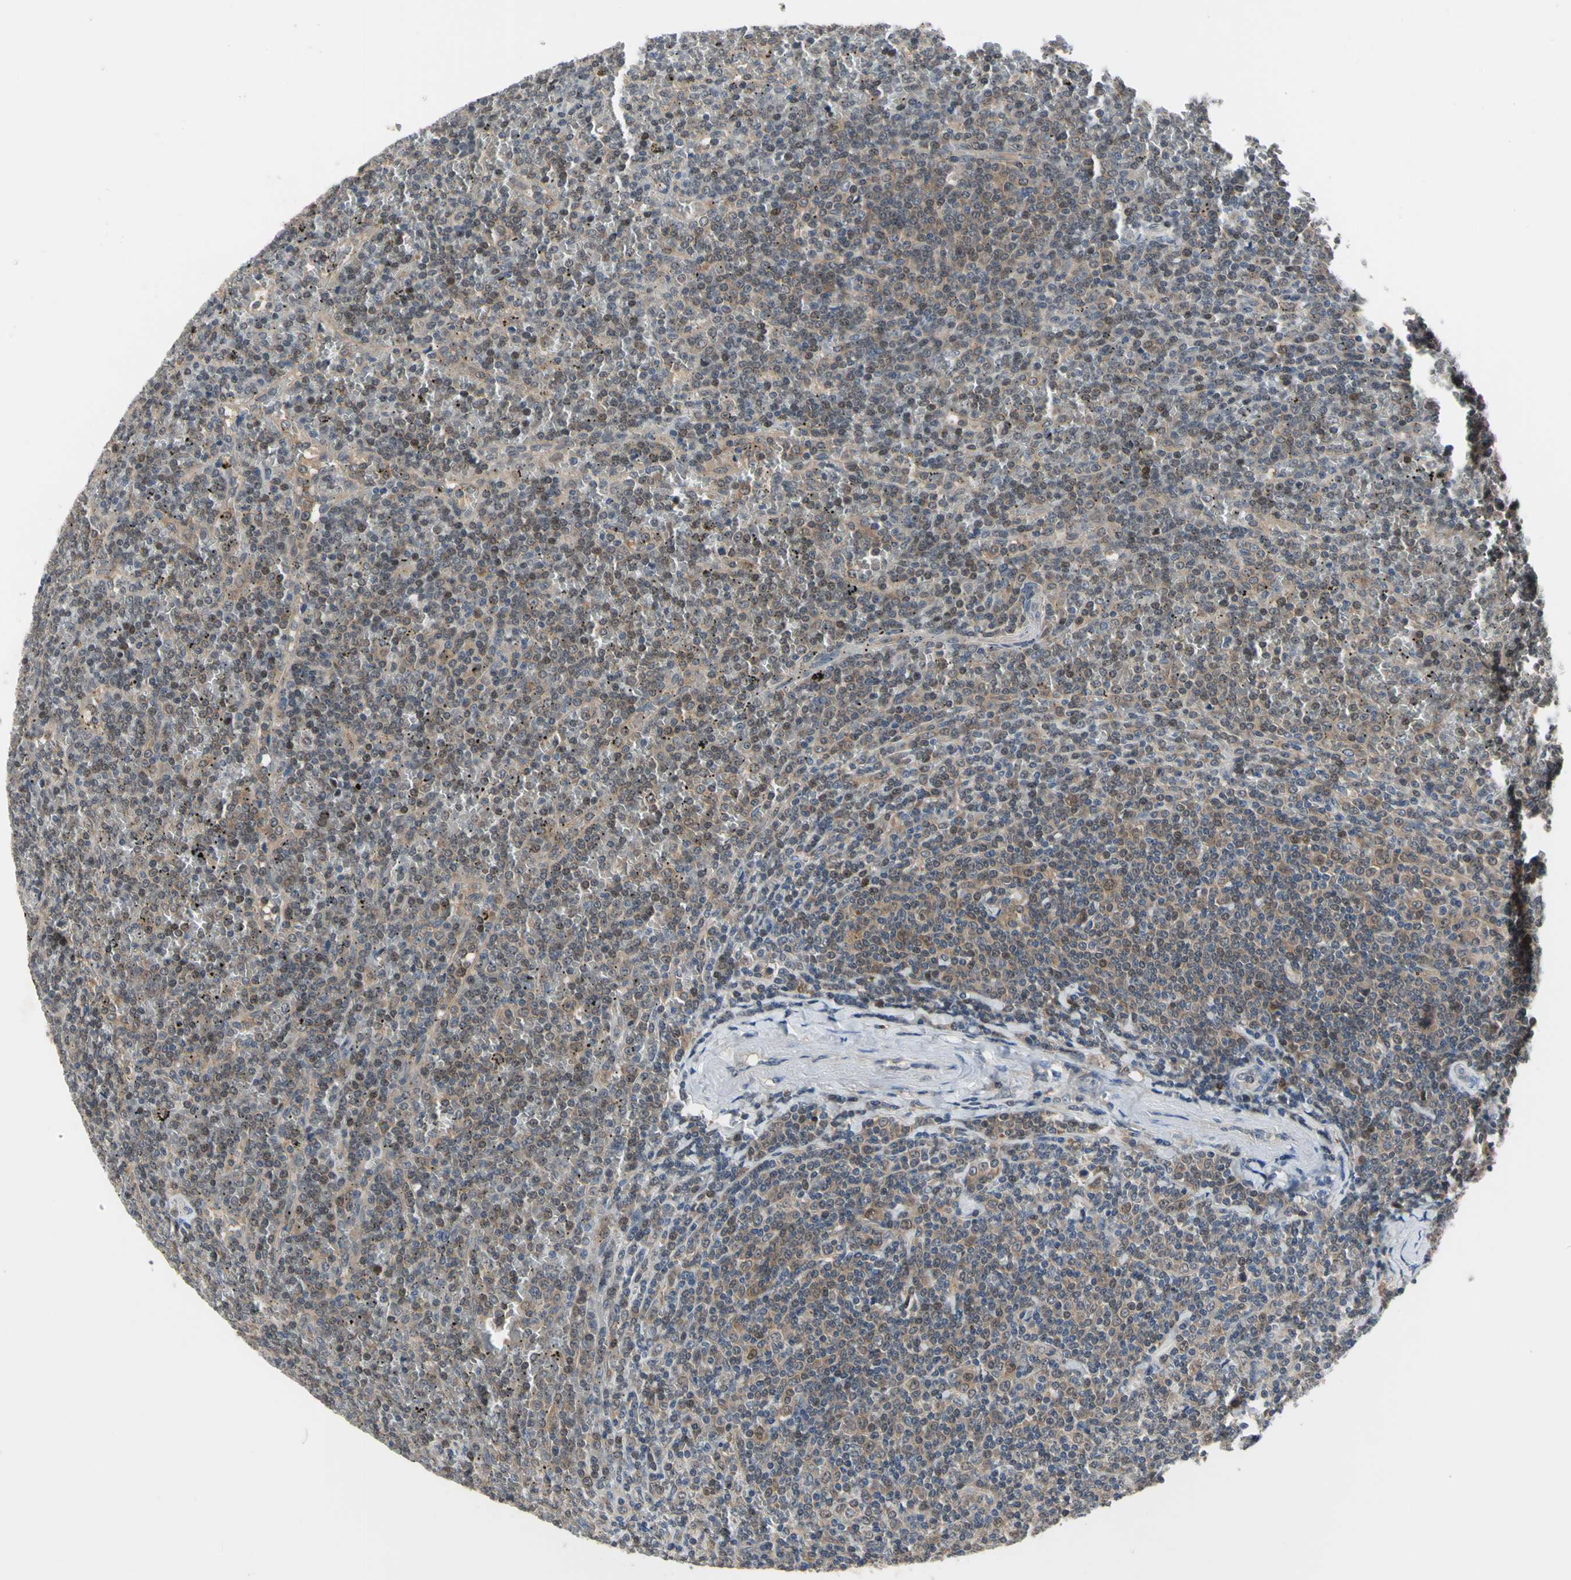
{"staining": {"intensity": "weak", "quantity": ">75%", "location": "cytoplasmic/membranous,nuclear"}, "tissue": "lymphoma", "cell_type": "Tumor cells", "image_type": "cancer", "snomed": [{"axis": "morphology", "description": "Malignant lymphoma, non-Hodgkin's type, Low grade"}, {"axis": "topography", "description": "Spleen"}], "caption": "Weak cytoplasmic/membranous and nuclear protein expression is present in about >75% of tumor cells in lymphoma.", "gene": "HSPA4", "patient": {"sex": "female", "age": 19}}